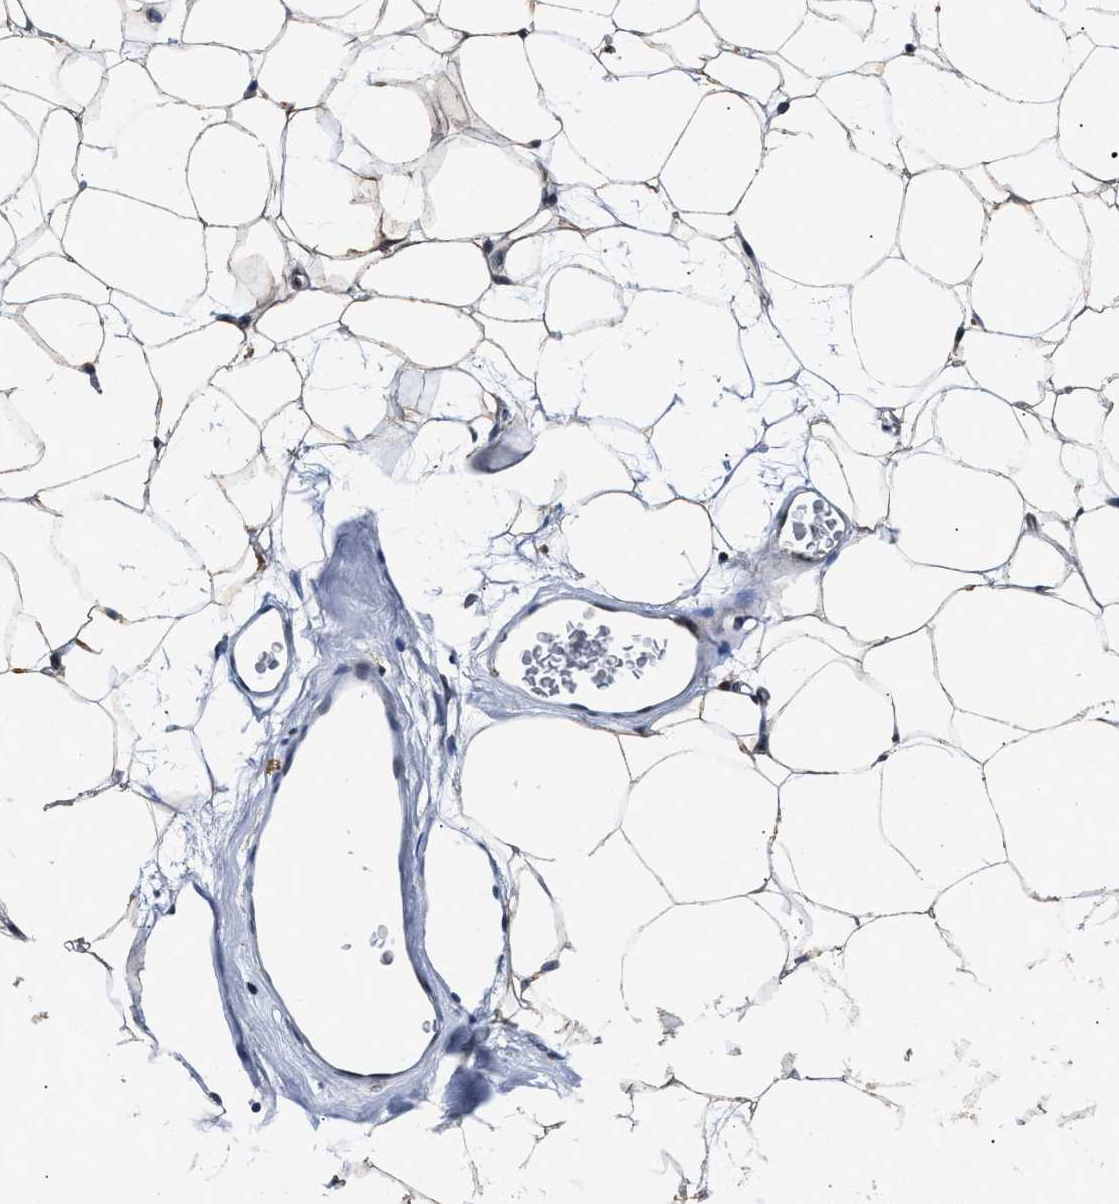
{"staining": {"intensity": "weak", "quantity": ">75%", "location": "cytoplasmic/membranous"}, "tissue": "adipose tissue", "cell_type": "Adipocytes", "image_type": "normal", "snomed": [{"axis": "morphology", "description": "Normal tissue, NOS"}, {"axis": "topography", "description": "Breast"}, {"axis": "topography", "description": "Soft tissue"}], "caption": "Adipocytes show low levels of weak cytoplasmic/membranous positivity in approximately >75% of cells in benign human adipose tissue. The staining was performed using DAB (3,3'-diaminobenzidine) to visualize the protein expression in brown, while the nuclei were stained in blue with hematoxylin (Magnification: 20x).", "gene": "NSUN5", "patient": {"sex": "female", "age": 75}}